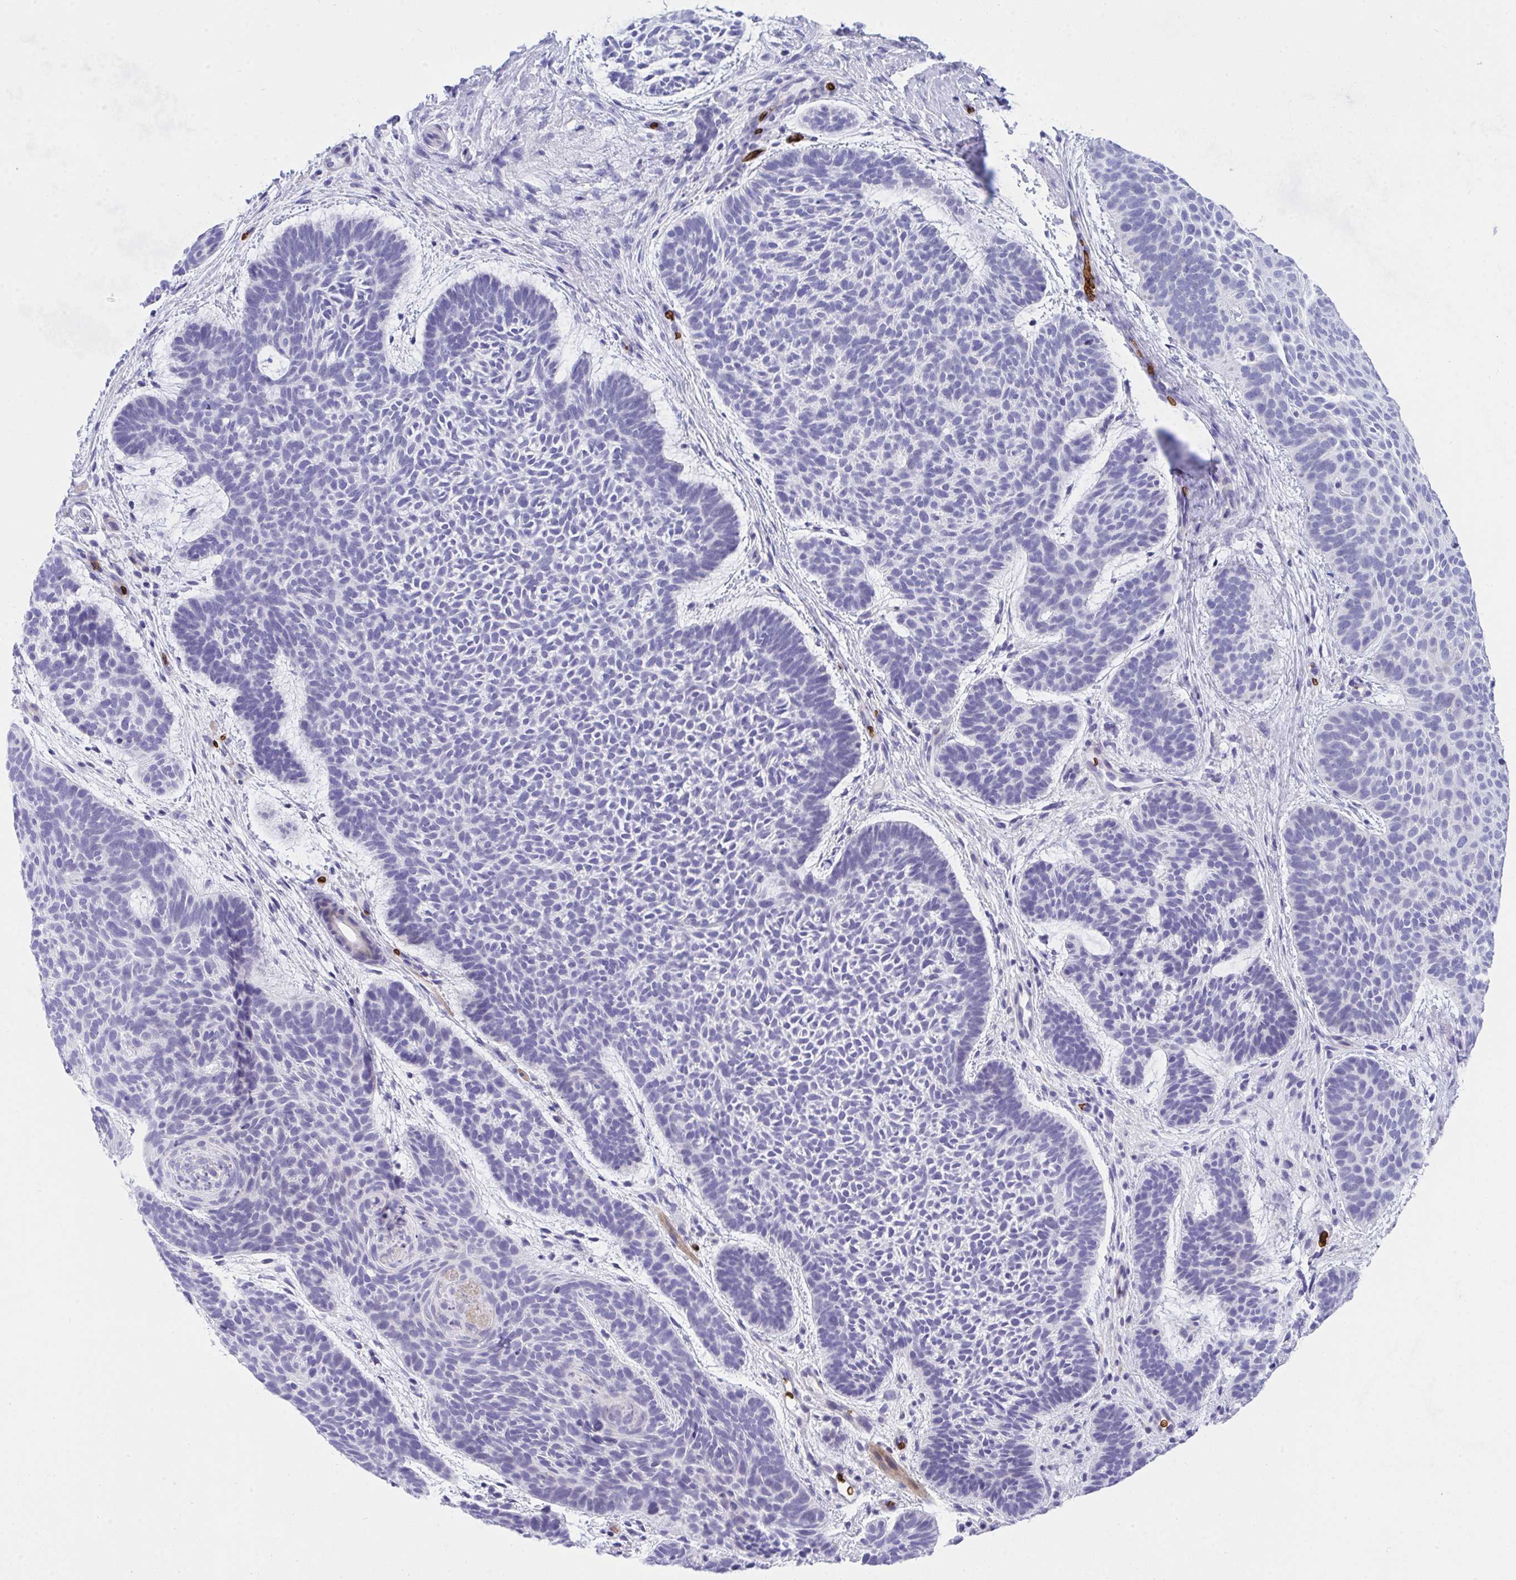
{"staining": {"intensity": "negative", "quantity": "none", "location": "none"}, "tissue": "skin cancer", "cell_type": "Tumor cells", "image_type": "cancer", "snomed": [{"axis": "morphology", "description": "Basal cell carcinoma"}, {"axis": "topography", "description": "Skin"}, {"axis": "topography", "description": "Skin of face"}], "caption": "Immunohistochemistry (IHC) micrograph of neoplastic tissue: human basal cell carcinoma (skin) stained with DAB (3,3'-diaminobenzidine) demonstrates no significant protein expression in tumor cells.", "gene": "ANK1", "patient": {"sex": "male", "age": 73}}